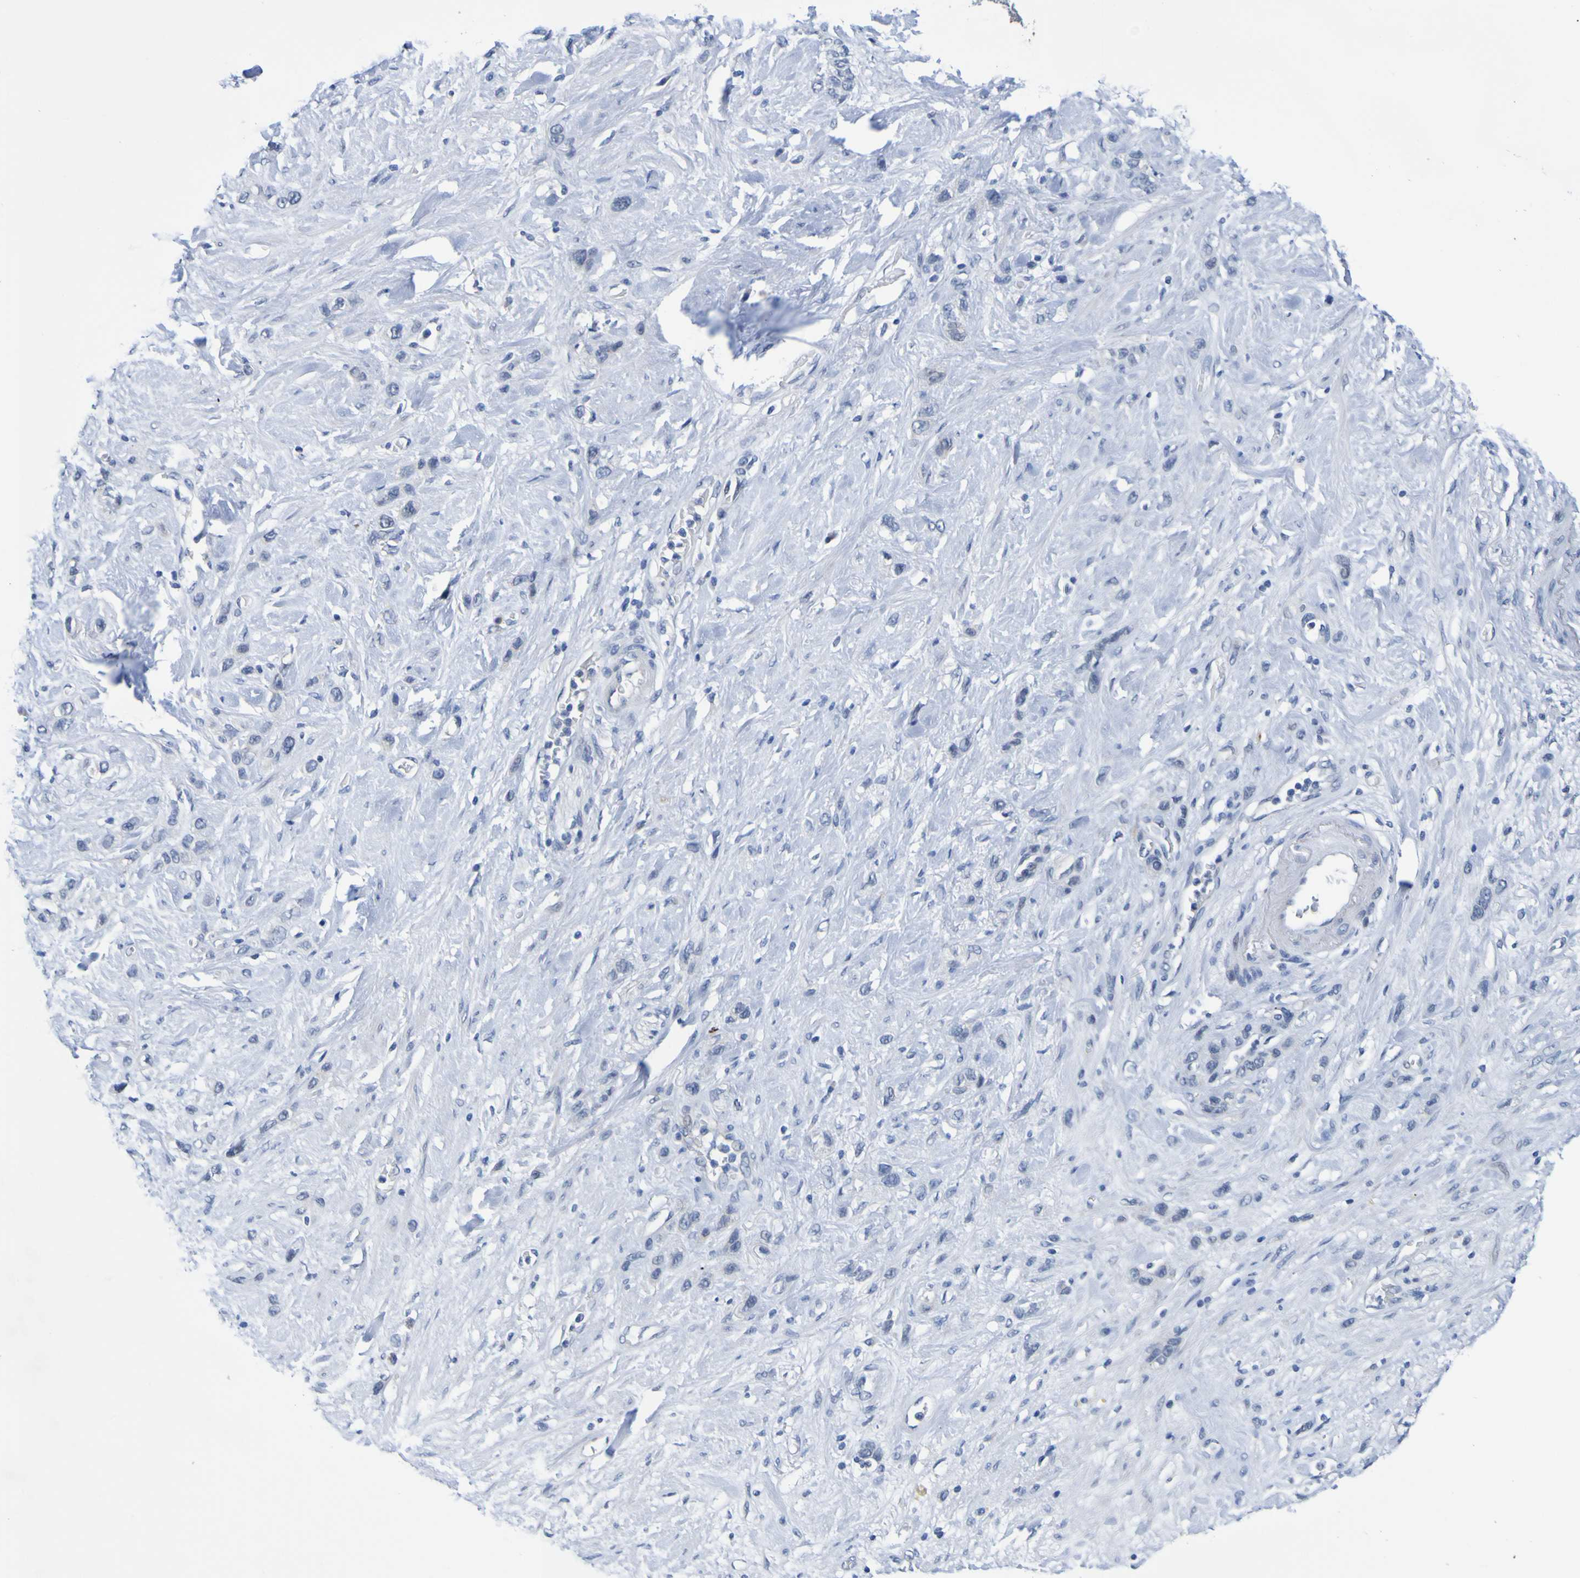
{"staining": {"intensity": "negative", "quantity": "none", "location": "none"}, "tissue": "stomach cancer", "cell_type": "Tumor cells", "image_type": "cancer", "snomed": [{"axis": "morphology", "description": "Adenocarcinoma, NOS"}, {"axis": "morphology", "description": "Adenocarcinoma, High grade"}, {"axis": "topography", "description": "Stomach, upper"}, {"axis": "topography", "description": "Stomach, lower"}], "caption": "This is an IHC image of human adenocarcinoma (high-grade) (stomach). There is no expression in tumor cells.", "gene": "VMA21", "patient": {"sex": "female", "age": 65}}